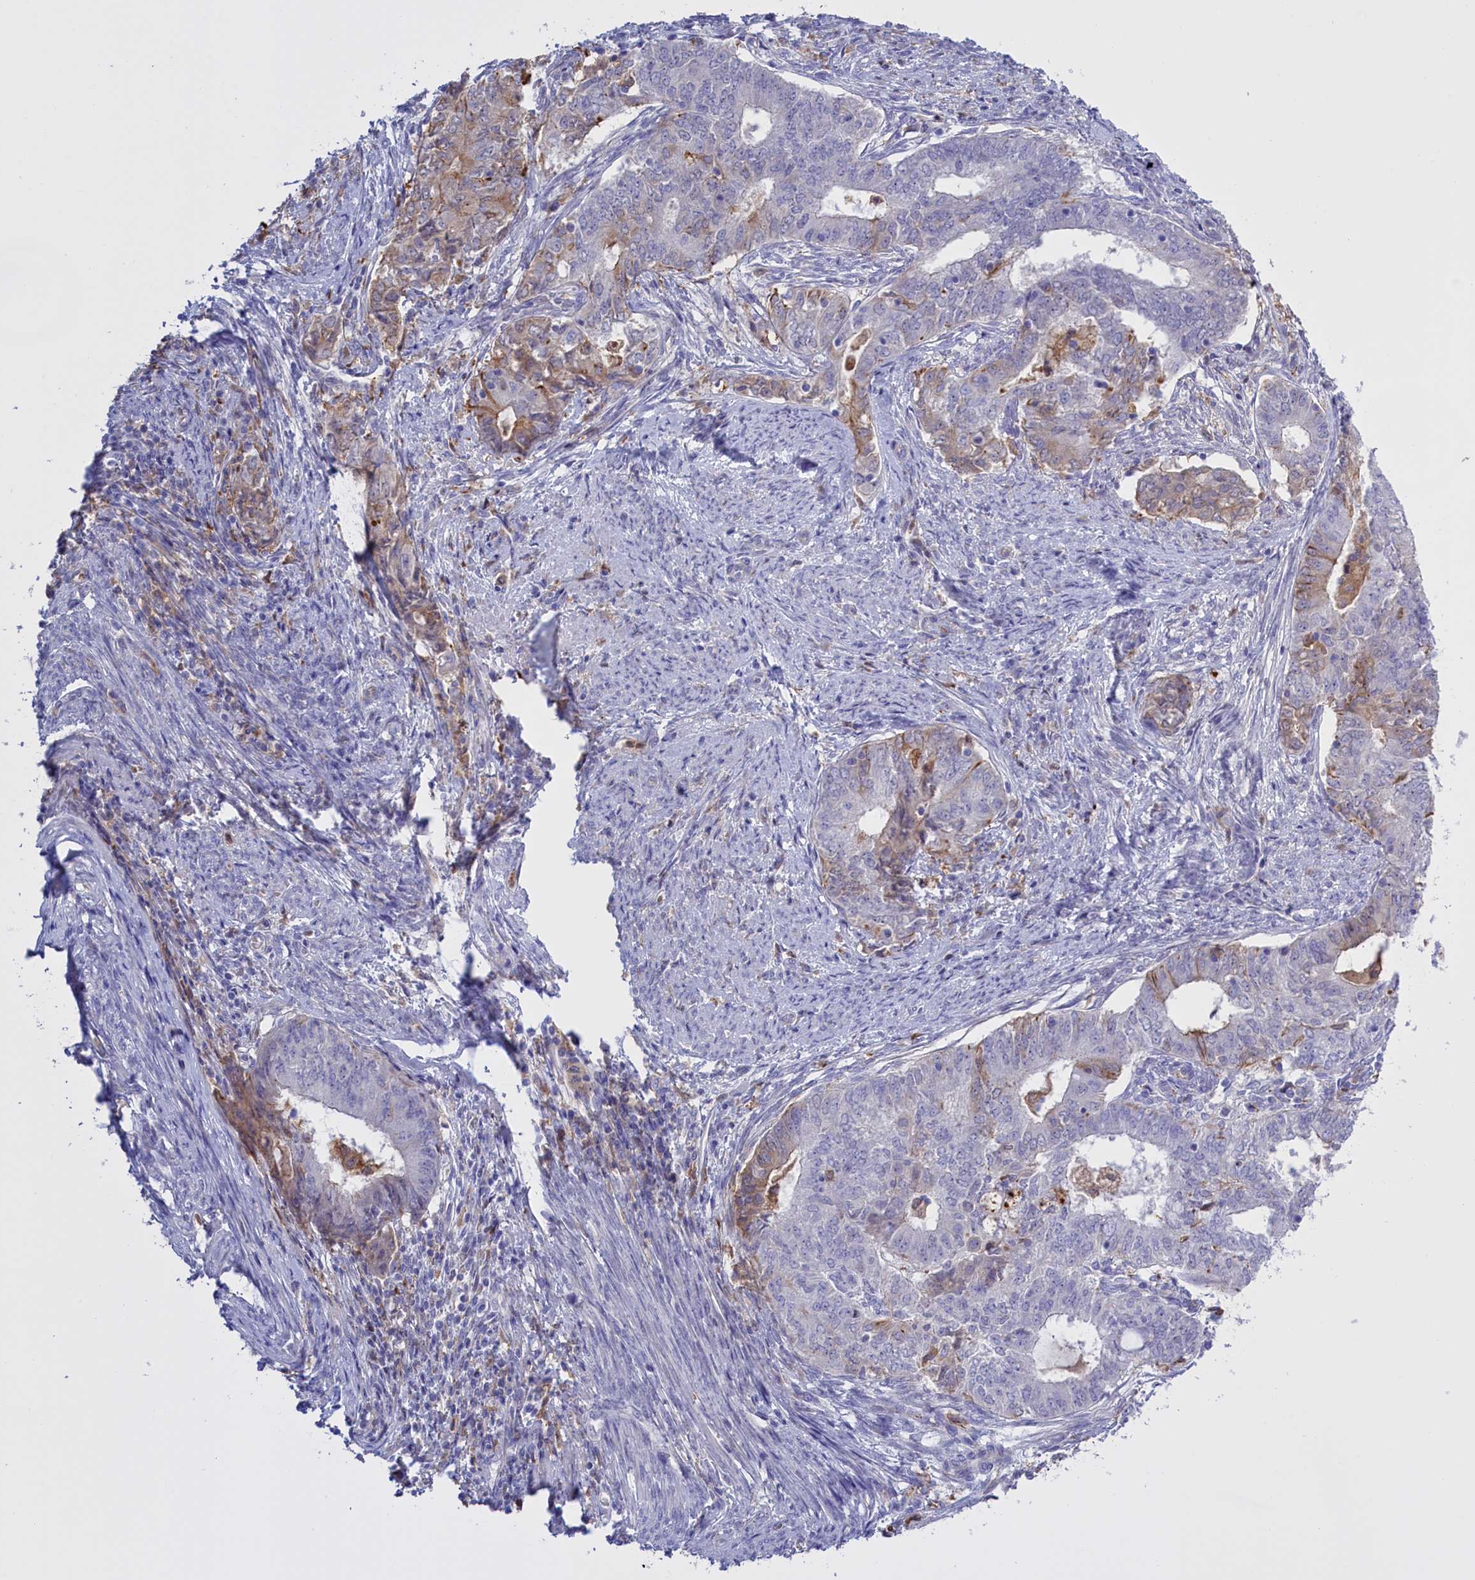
{"staining": {"intensity": "weak", "quantity": "<25%", "location": "cytoplasmic/membranous"}, "tissue": "endometrial cancer", "cell_type": "Tumor cells", "image_type": "cancer", "snomed": [{"axis": "morphology", "description": "Adenocarcinoma, NOS"}, {"axis": "topography", "description": "Endometrium"}], "caption": "Histopathology image shows no significant protein positivity in tumor cells of endometrial adenocarcinoma. The staining is performed using DAB (3,3'-diaminobenzidine) brown chromogen with nuclei counter-stained in using hematoxylin.", "gene": "FAM149B1", "patient": {"sex": "female", "age": 62}}